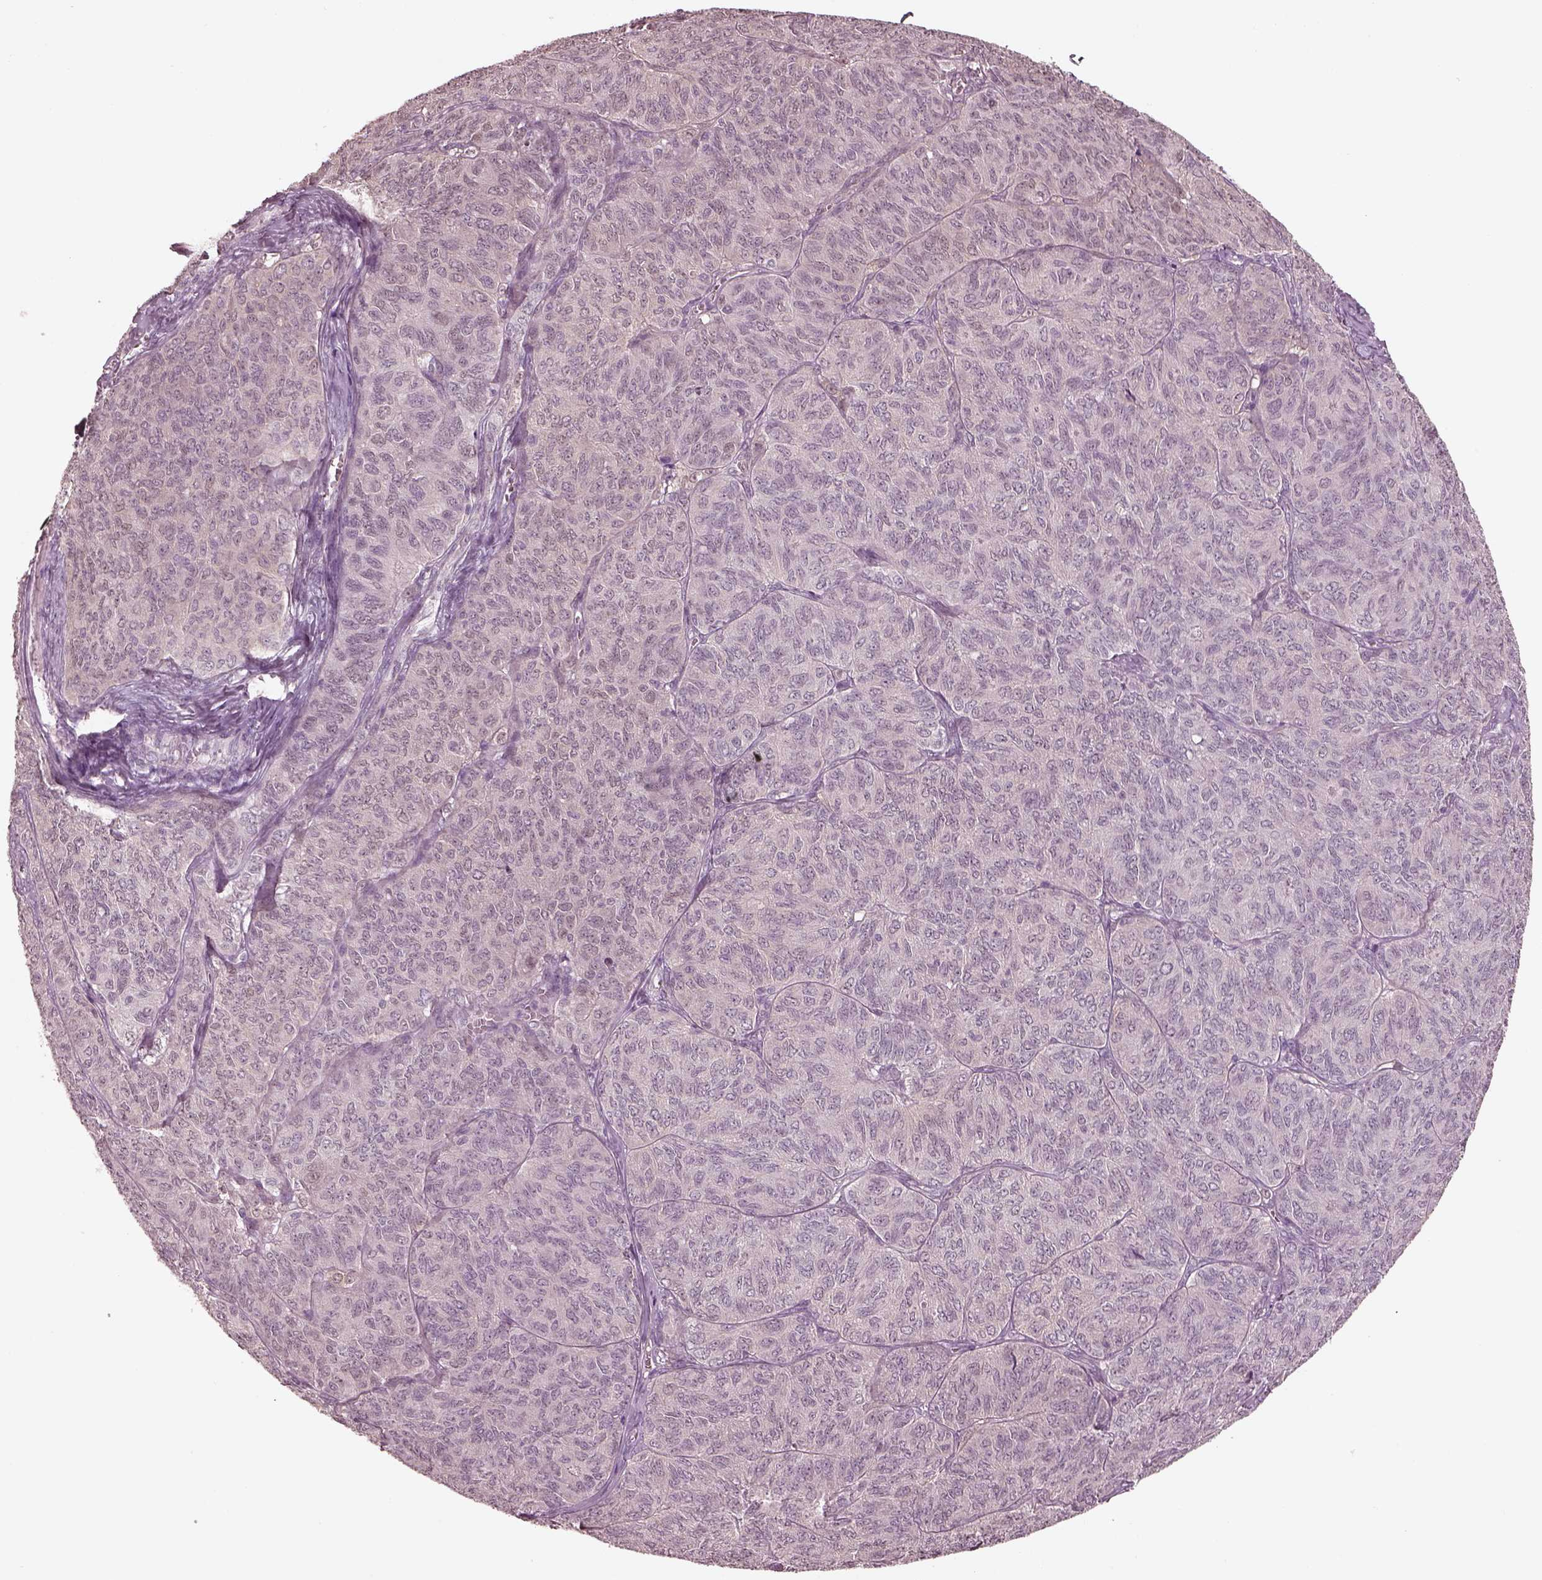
{"staining": {"intensity": "negative", "quantity": "none", "location": "none"}, "tissue": "ovarian cancer", "cell_type": "Tumor cells", "image_type": "cancer", "snomed": [{"axis": "morphology", "description": "Carcinoma, endometroid"}, {"axis": "topography", "description": "Ovary"}], "caption": "A micrograph of ovarian cancer (endometroid carcinoma) stained for a protein displays no brown staining in tumor cells.", "gene": "EGR4", "patient": {"sex": "female", "age": 80}}